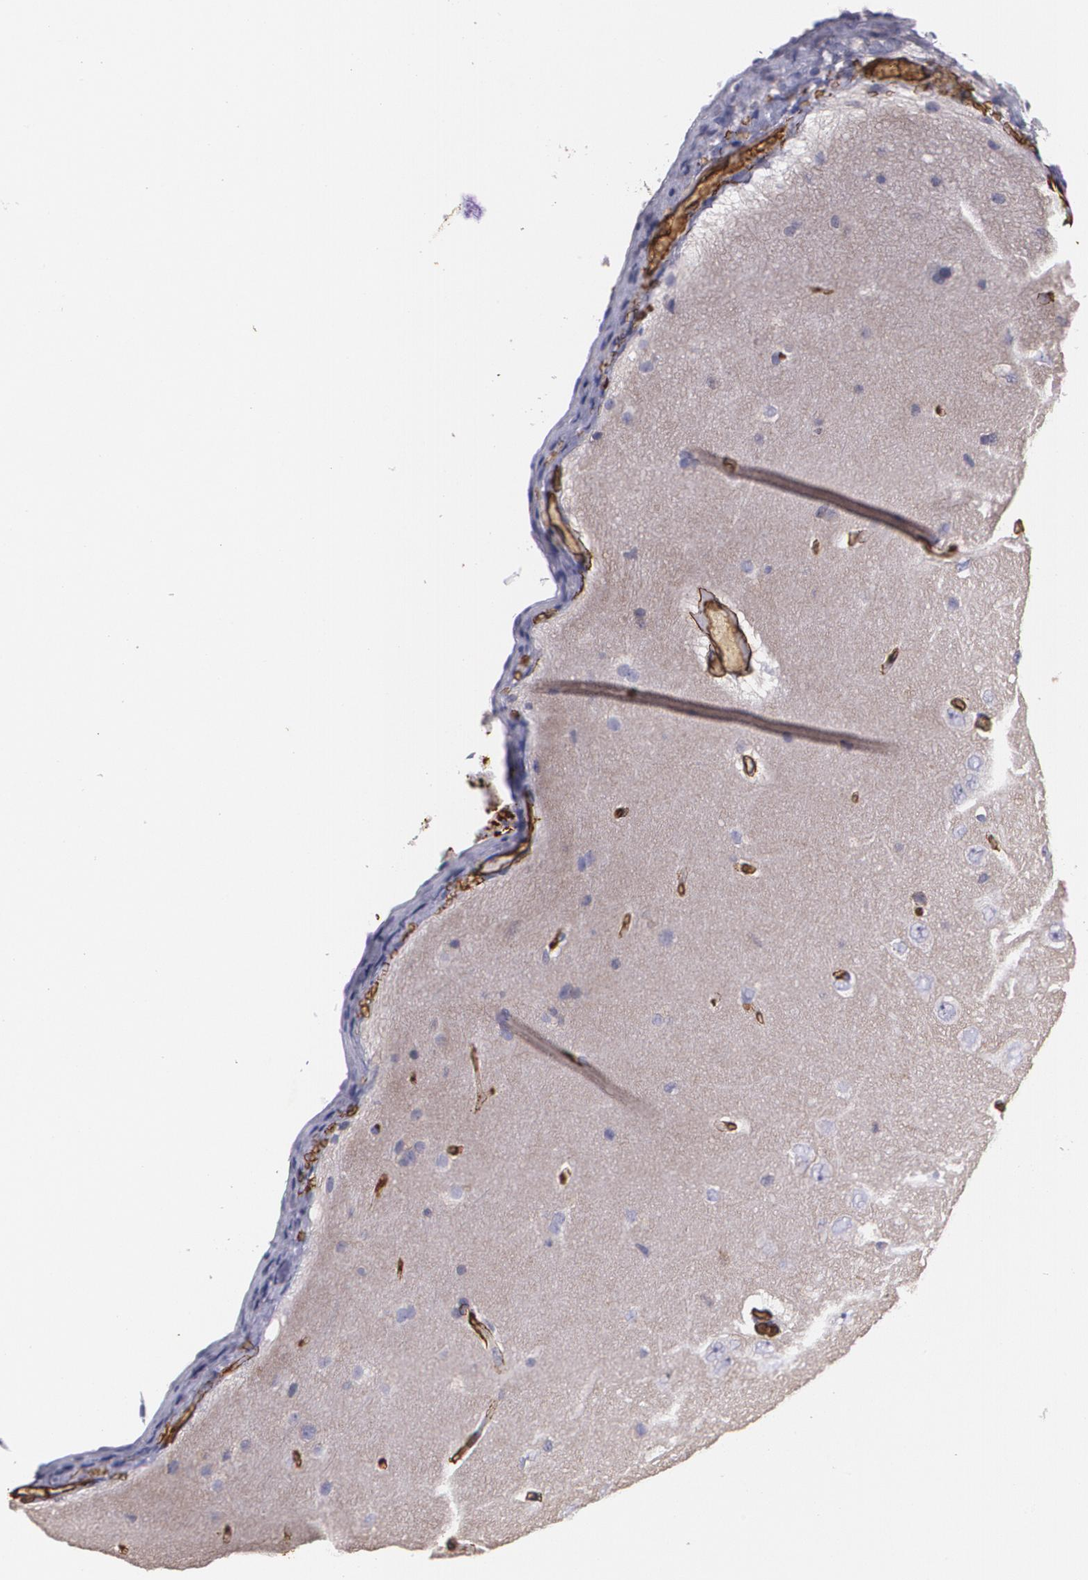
{"staining": {"intensity": "strong", "quantity": ">75%", "location": "cytoplasmic/membranous"}, "tissue": "cerebral cortex", "cell_type": "Endothelial cells", "image_type": "normal", "snomed": [{"axis": "morphology", "description": "Normal tissue, NOS"}, {"axis": "topography", "description": "Cerebral cortex"}], "caption": "Strong cytoplasmic/membranous protein expression is seen in approximately >75% of endothelial cells in cerebral cortex. (Stains: DAB in brown, nuclei in blue, Microscopy: brightfield microscopy at high magnification).", "gene": "SLC2A1", "patient": {"sex": "female", "age": 45}}